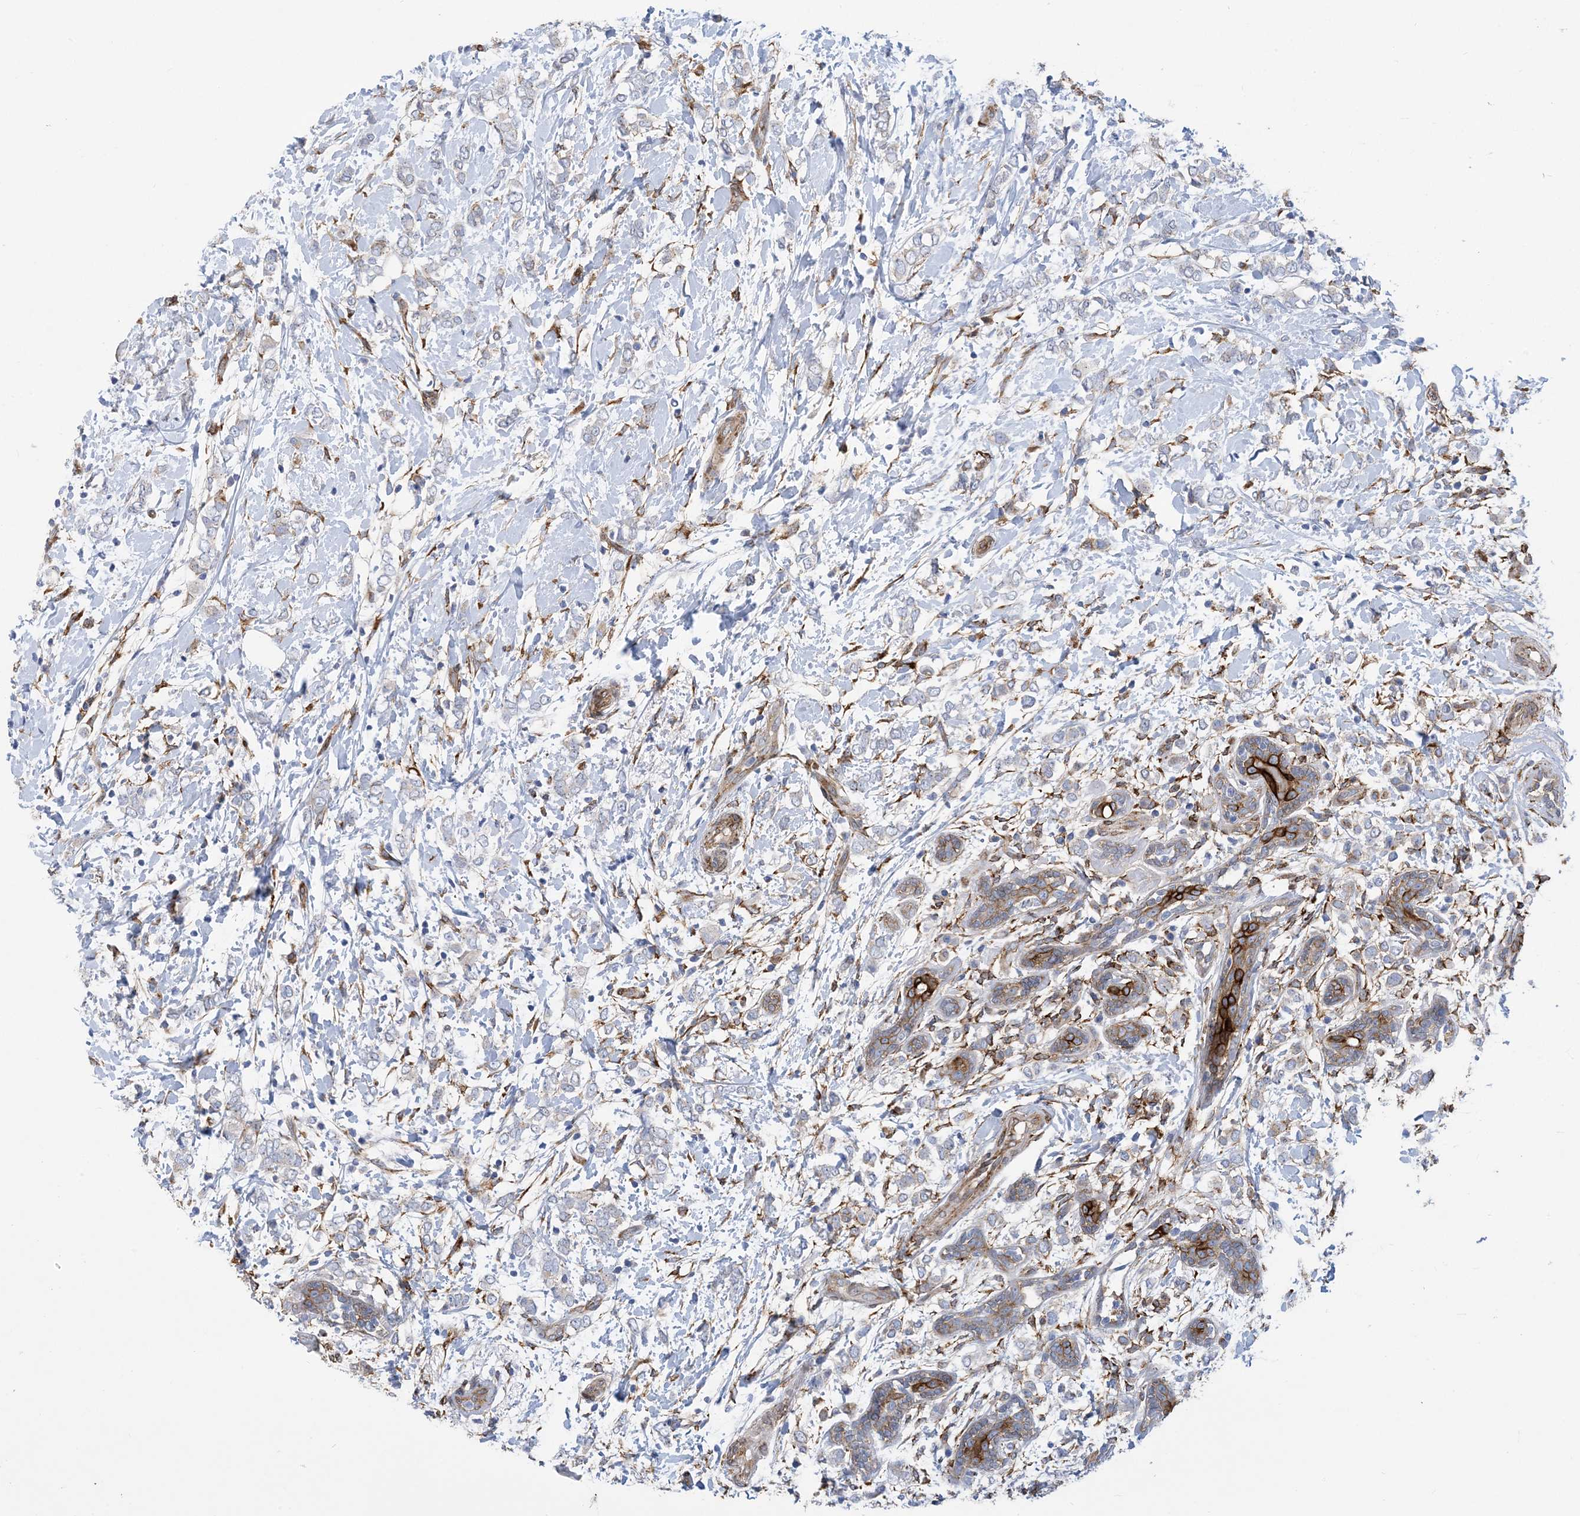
{"staining": {"intensity": "negative", "quantity": "none", "location": "none"}, "tissue": "breast cancer", "cell_type": "Tumor cells", "image_type": "cancer", "snomed": [{"axis": "morphology", "description": "Normal tissue, NOS"}, {"axis": "morphology", "description": "Lobular carcinoma"}, {"axis": "topography", "description": "Breast"}], "caption": "IHC image of neoplastic tissue: human lobular carcinoma (breast) stained with DAB exhibits no significant protein positivity in tumor cells.", "gene": "RBMS3", "patient": {"sex": "female", "age": 47}}